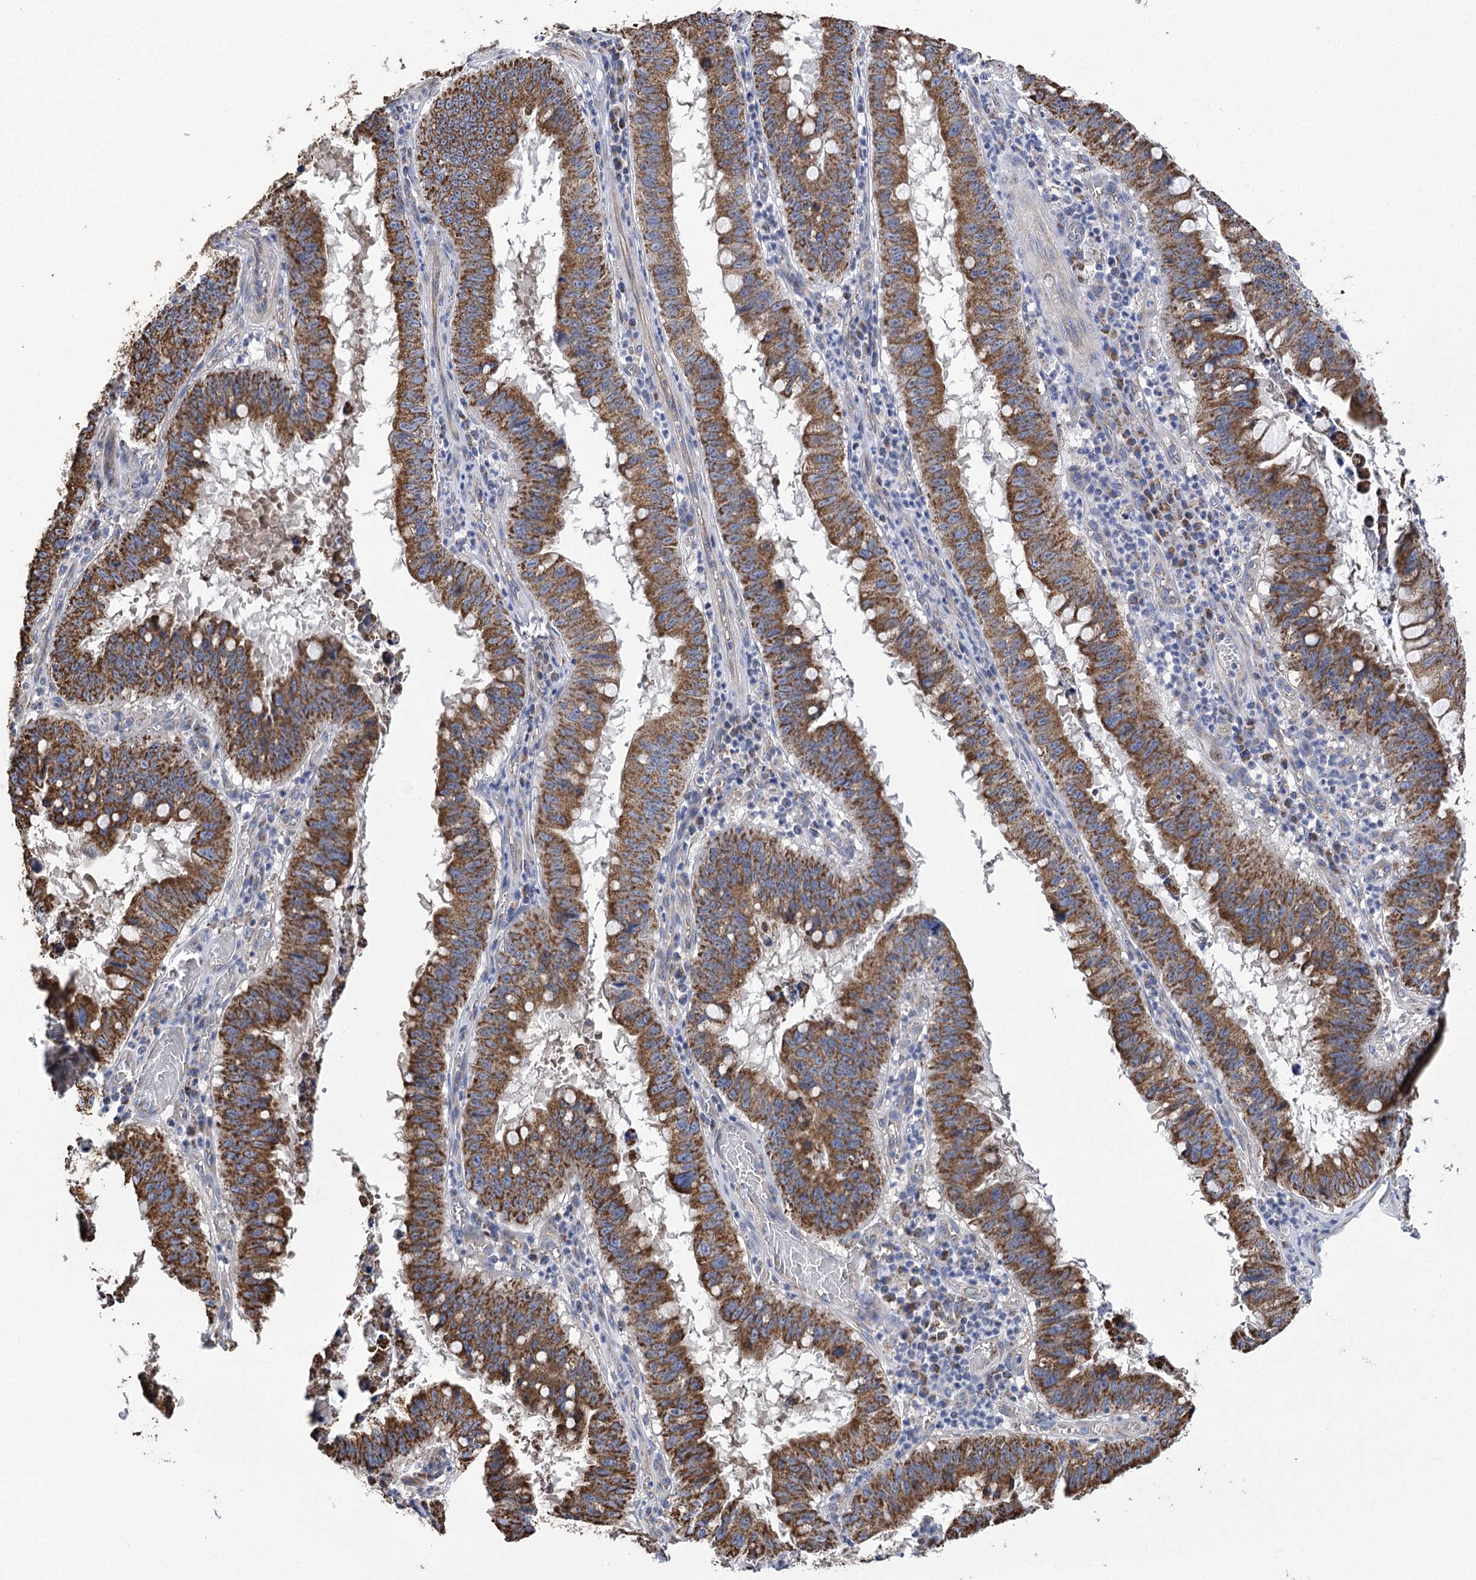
{"staining": {"intensity": "strong", "quantity": ">75%", "location": "cytoplasmic/membranous"}, "tissue": "stomach cancer", "cell_type": "Tumor cells", "image_type": "cancer", "snomed": [{"axis": "morphology", "description": "Adenocarcinoma, NOS"}, {"axis": "topography", "description": "Stomach"}], "caption": "Tumor cells show high levels of strong cytoplasmic/membranous expression in about >75% of cells in stomach adenocarcinoma. The staining is performed using DAB brown chromogen to label protein expression. The nuclei are counter-stained blue using hematoxylin.", "gene": "CCDC73", "patient": {"sex": "male", "age": 59}}